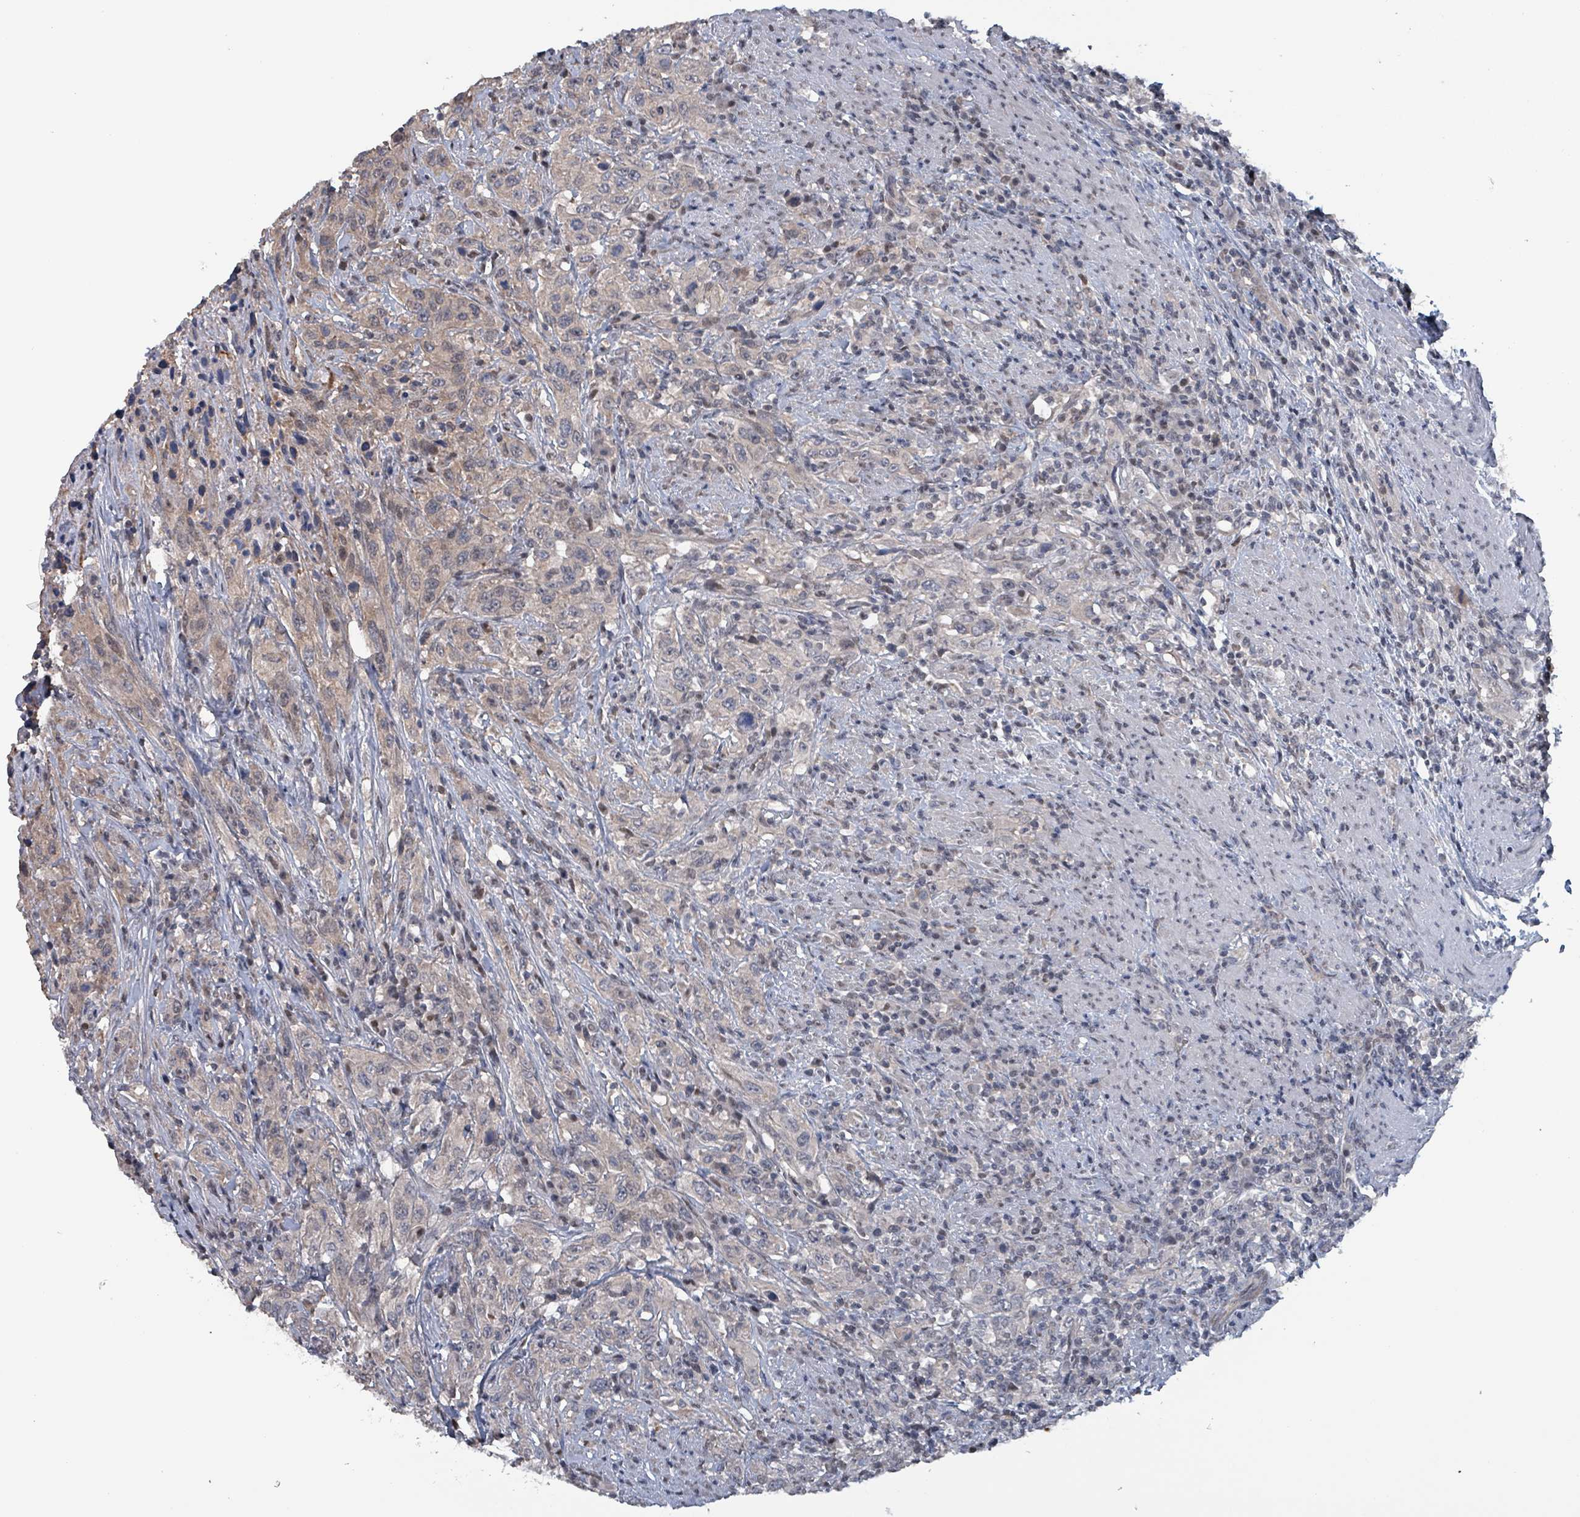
{"staining": {"intensity": "weak", "quantity": "25%-75%", "location": "cytoplasmic/membranous"}, "tissue": "urothelial cancer", "cell_type": "Tumor cells", "image_type": "cancer", "snomed": [{"axis": "morphology", "description": "Urothelial carcinoma, High grade"}, {"axis": "topography", "description": "Urinary bladder"}], "caption": "Urothelial cancer stained with immunohistochemistry demonstrates weak cytoplasmic/membranous positivity in about 25%-75% of tumor cells.", "gene": "BIVM", "patient": {"sex": "male", "age": 61}}